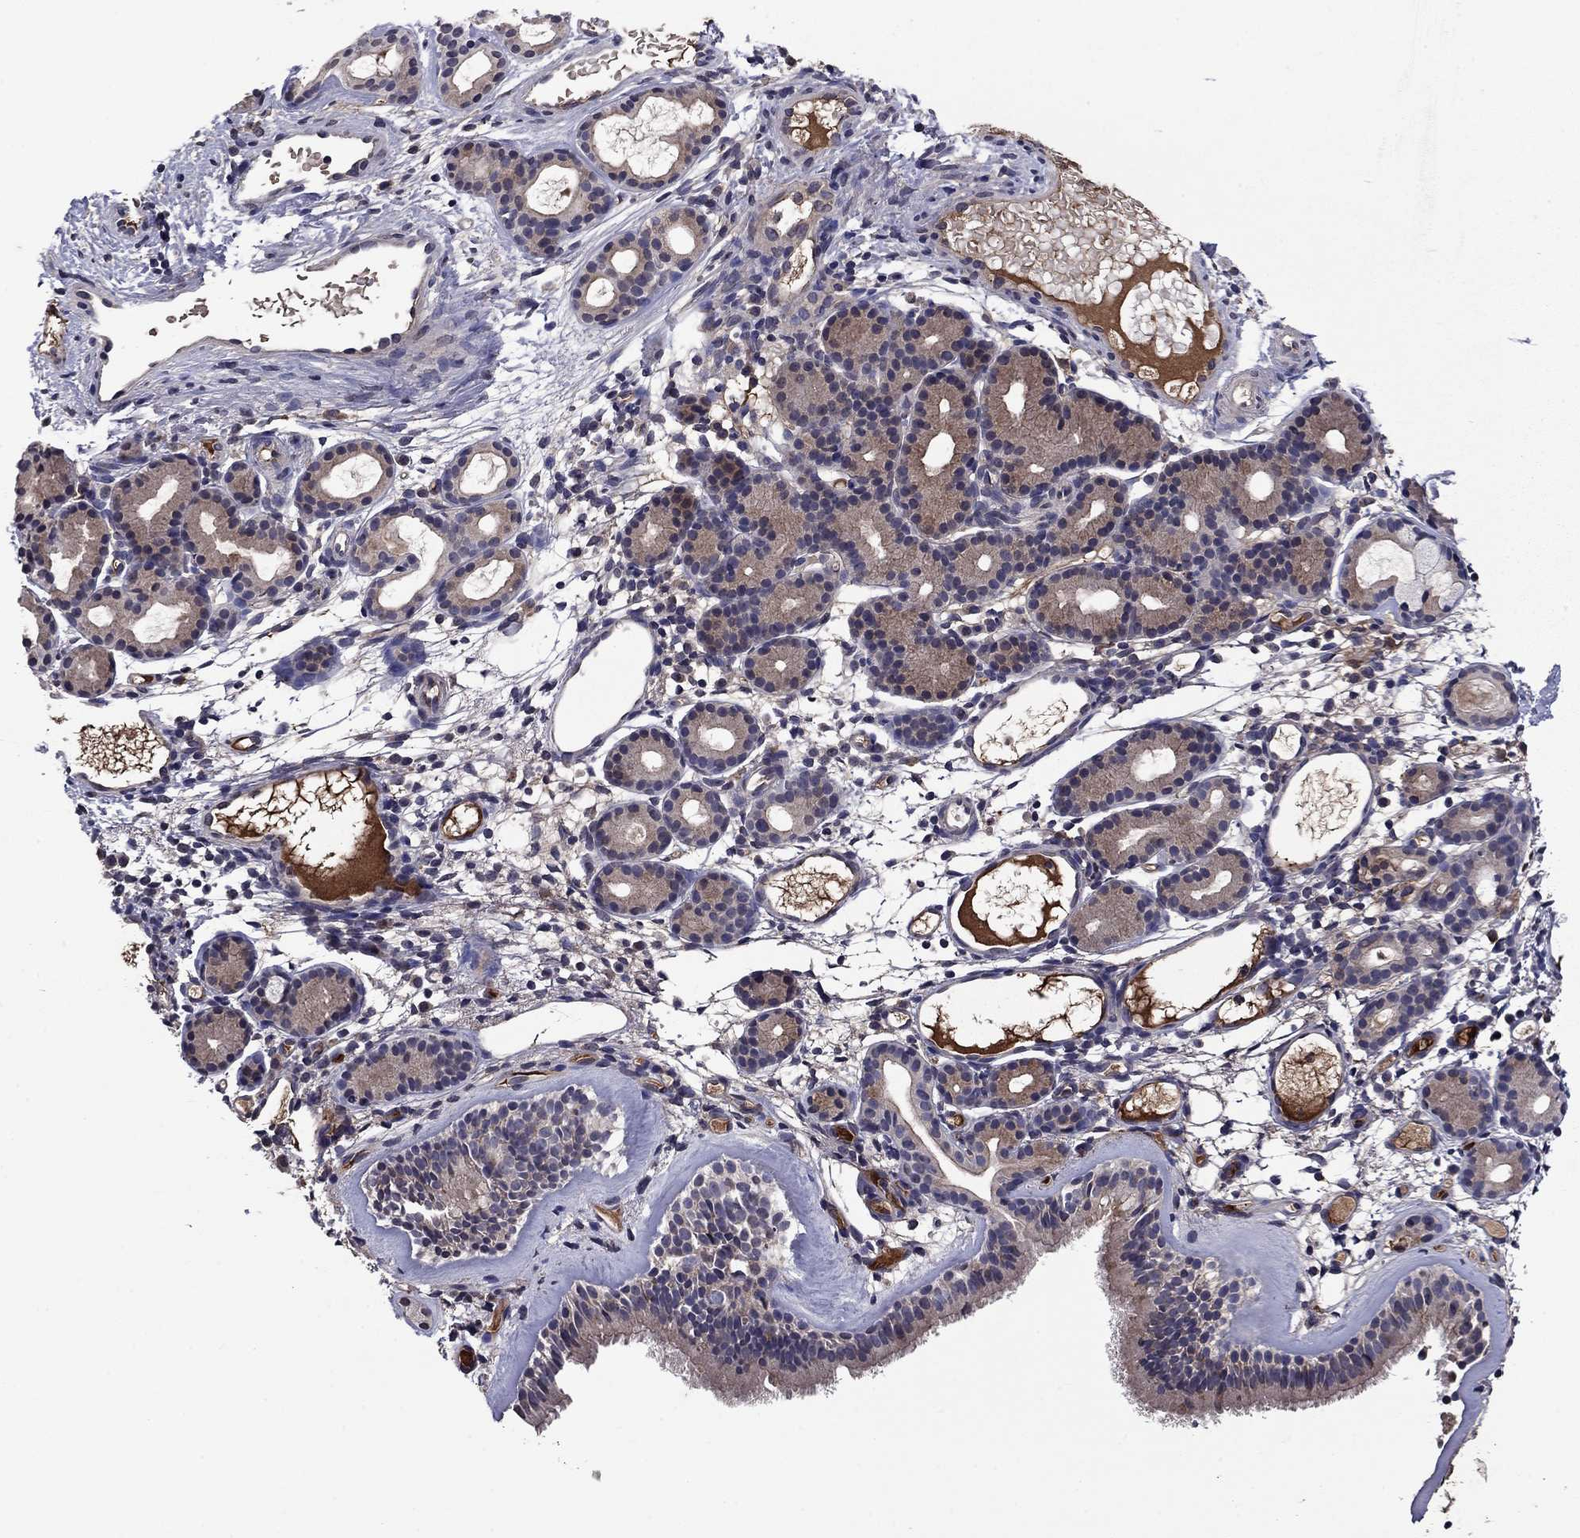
{"staining": {"intensity": "negative", "quantity": "none", "location": "none"}, "tissue": "nasopharynx", "cell_type": "Respiratory epithelial cells", "image_type": "normal", "snomed": [{"axis": "morphology", "description": "Normal tissue, NOS"}, {"axis": "topography", "description": "Nasopharynx"}], "caption": "A histopathology image of human nasopharynx is negative for staining in respiratory epithelial cells.", "gene": "PROS1", "patient": {"sex": "female", "age": 81}}